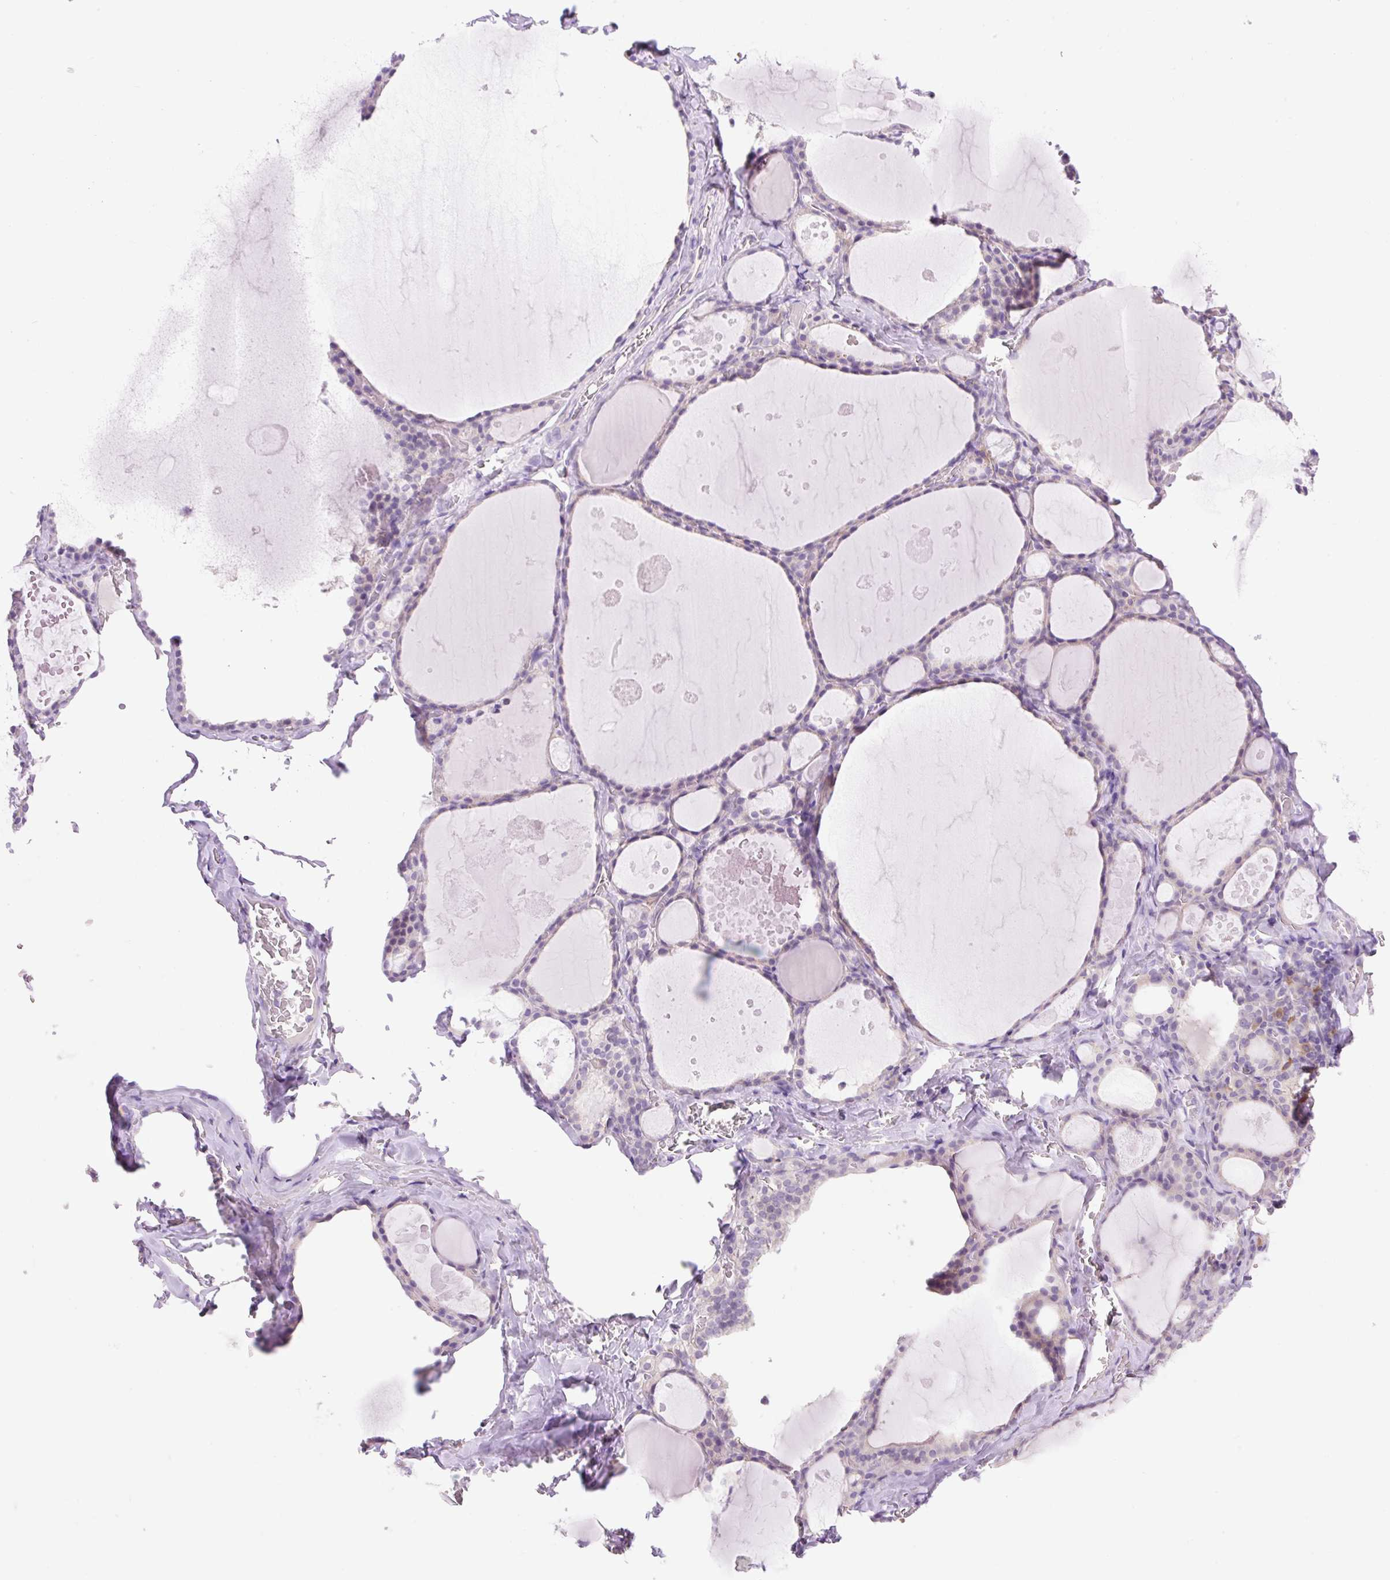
{"staining": {"intensity": "negative", "quantity": "none", "location": "none"}, "tissue": "thyroid gland", "cell_type": "Glandular cells", "image_type": "normal", "snomed": [{"axis": "morphology", "description": "Normal tissue, NOS"}, {"axis": "topography", "description": "Thyroid gland"}], "caption": "High magnification brightfield microscopy of benign thyroid gland stained with DAB (3,3'-diaminobenzidine) (brown) and counterstained with hematoxylin (blue): glandular cells show no significant positivity. Brightfield microscopy of IHC stained with DAB (3,3'-diaminobenzidine) (brown) and hematoxylin (blue), captured at high magnification.", "gene": "CELF6", "patient": {"sex": "male", "age": 56}}